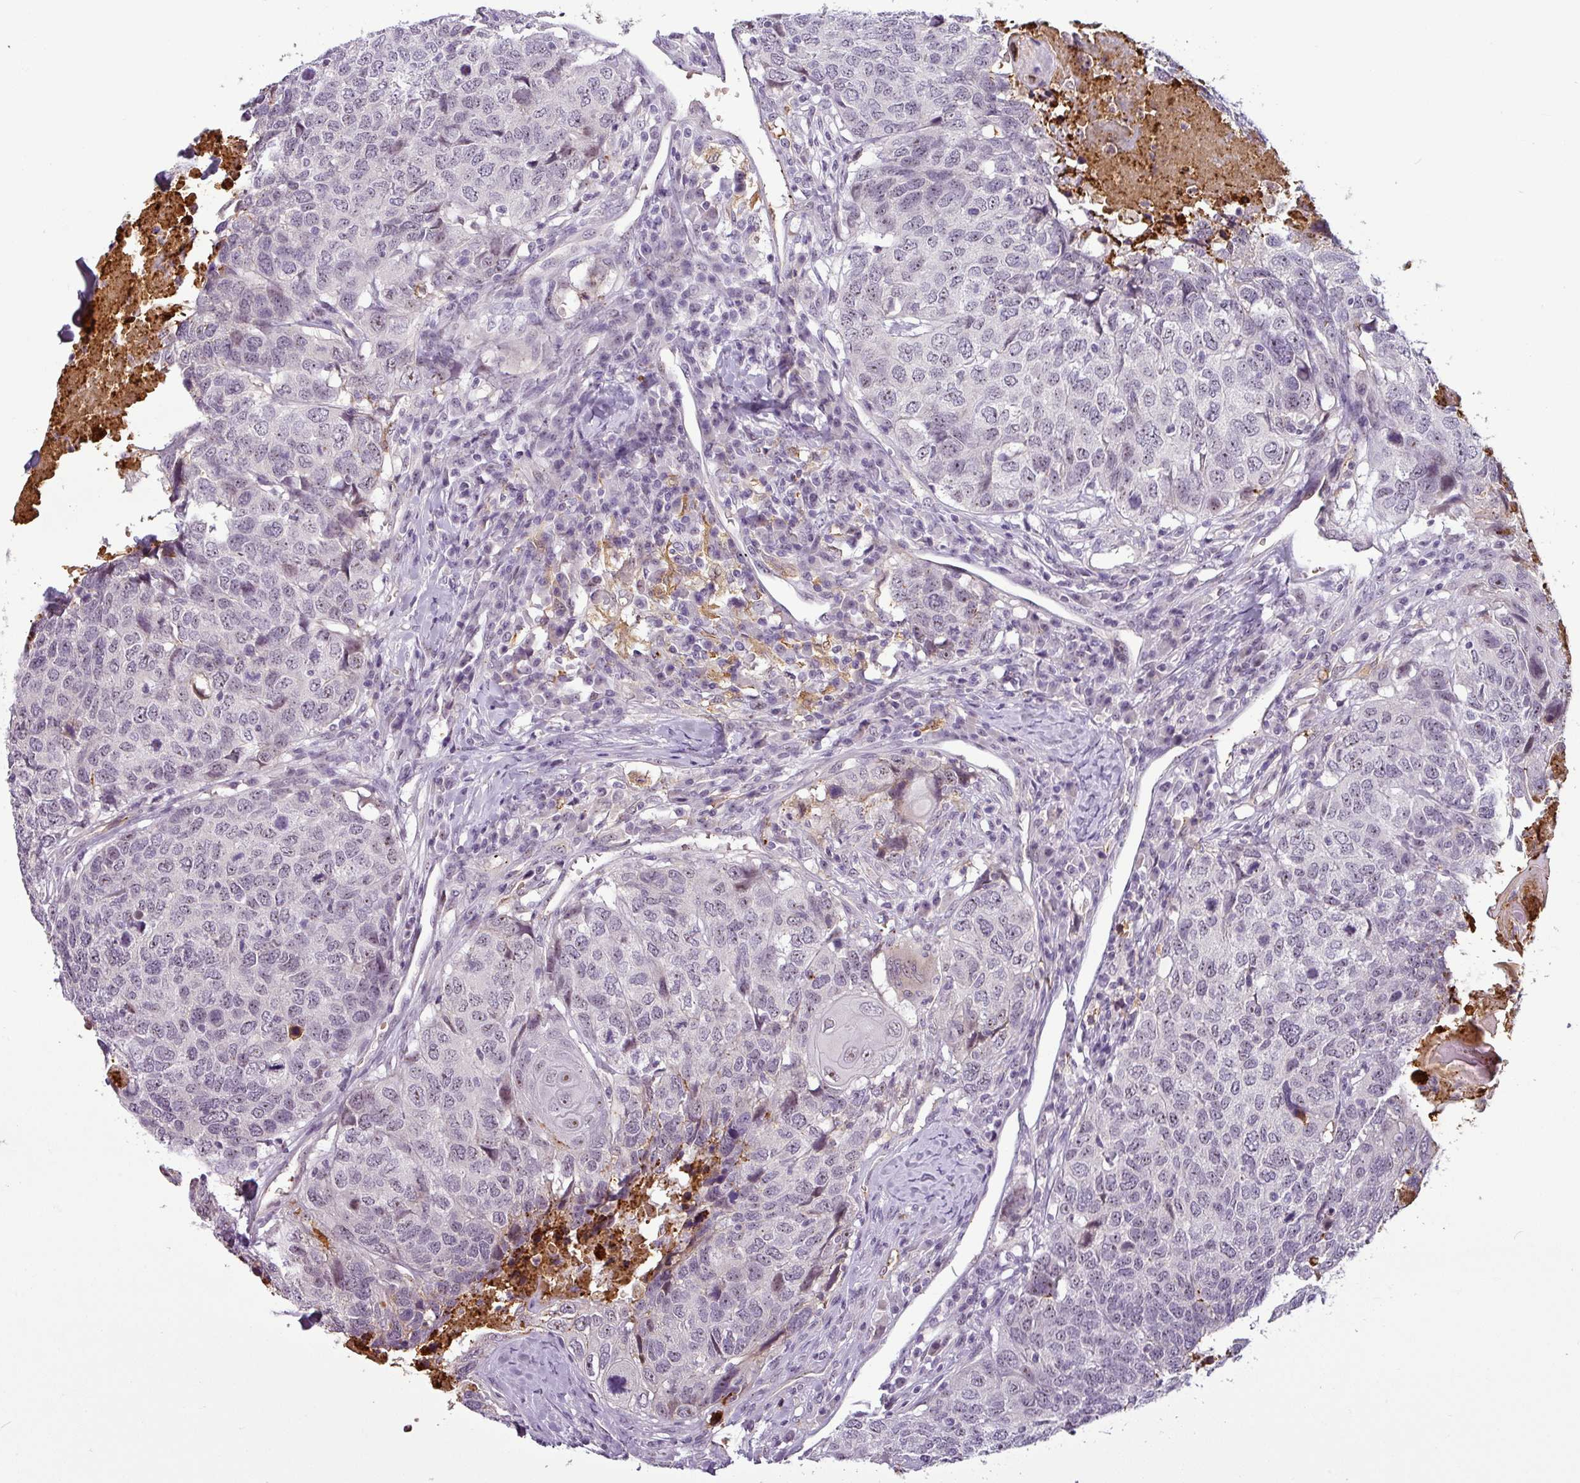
{"staining": {"intensity": "negative", "quantity": "none", "location": "none"}, "tissue": "head and neck cancer", "cell_type": "Tumor cells", "image_type": "cancer", "snomed": [{"axis": "morphology", "description": "Squamous cell carcinoma, NOS"}, {"axis": "topography", "description": "Head-Neck"}], "caption": "An immunohistochemistry image of head and neck squamous cell carcinoma is shown. There is no staining in tumor cells of head and neck squamous cell carcinoma.", "gene": "APOC1", "patient": {"sex": "male", "age": 66}}